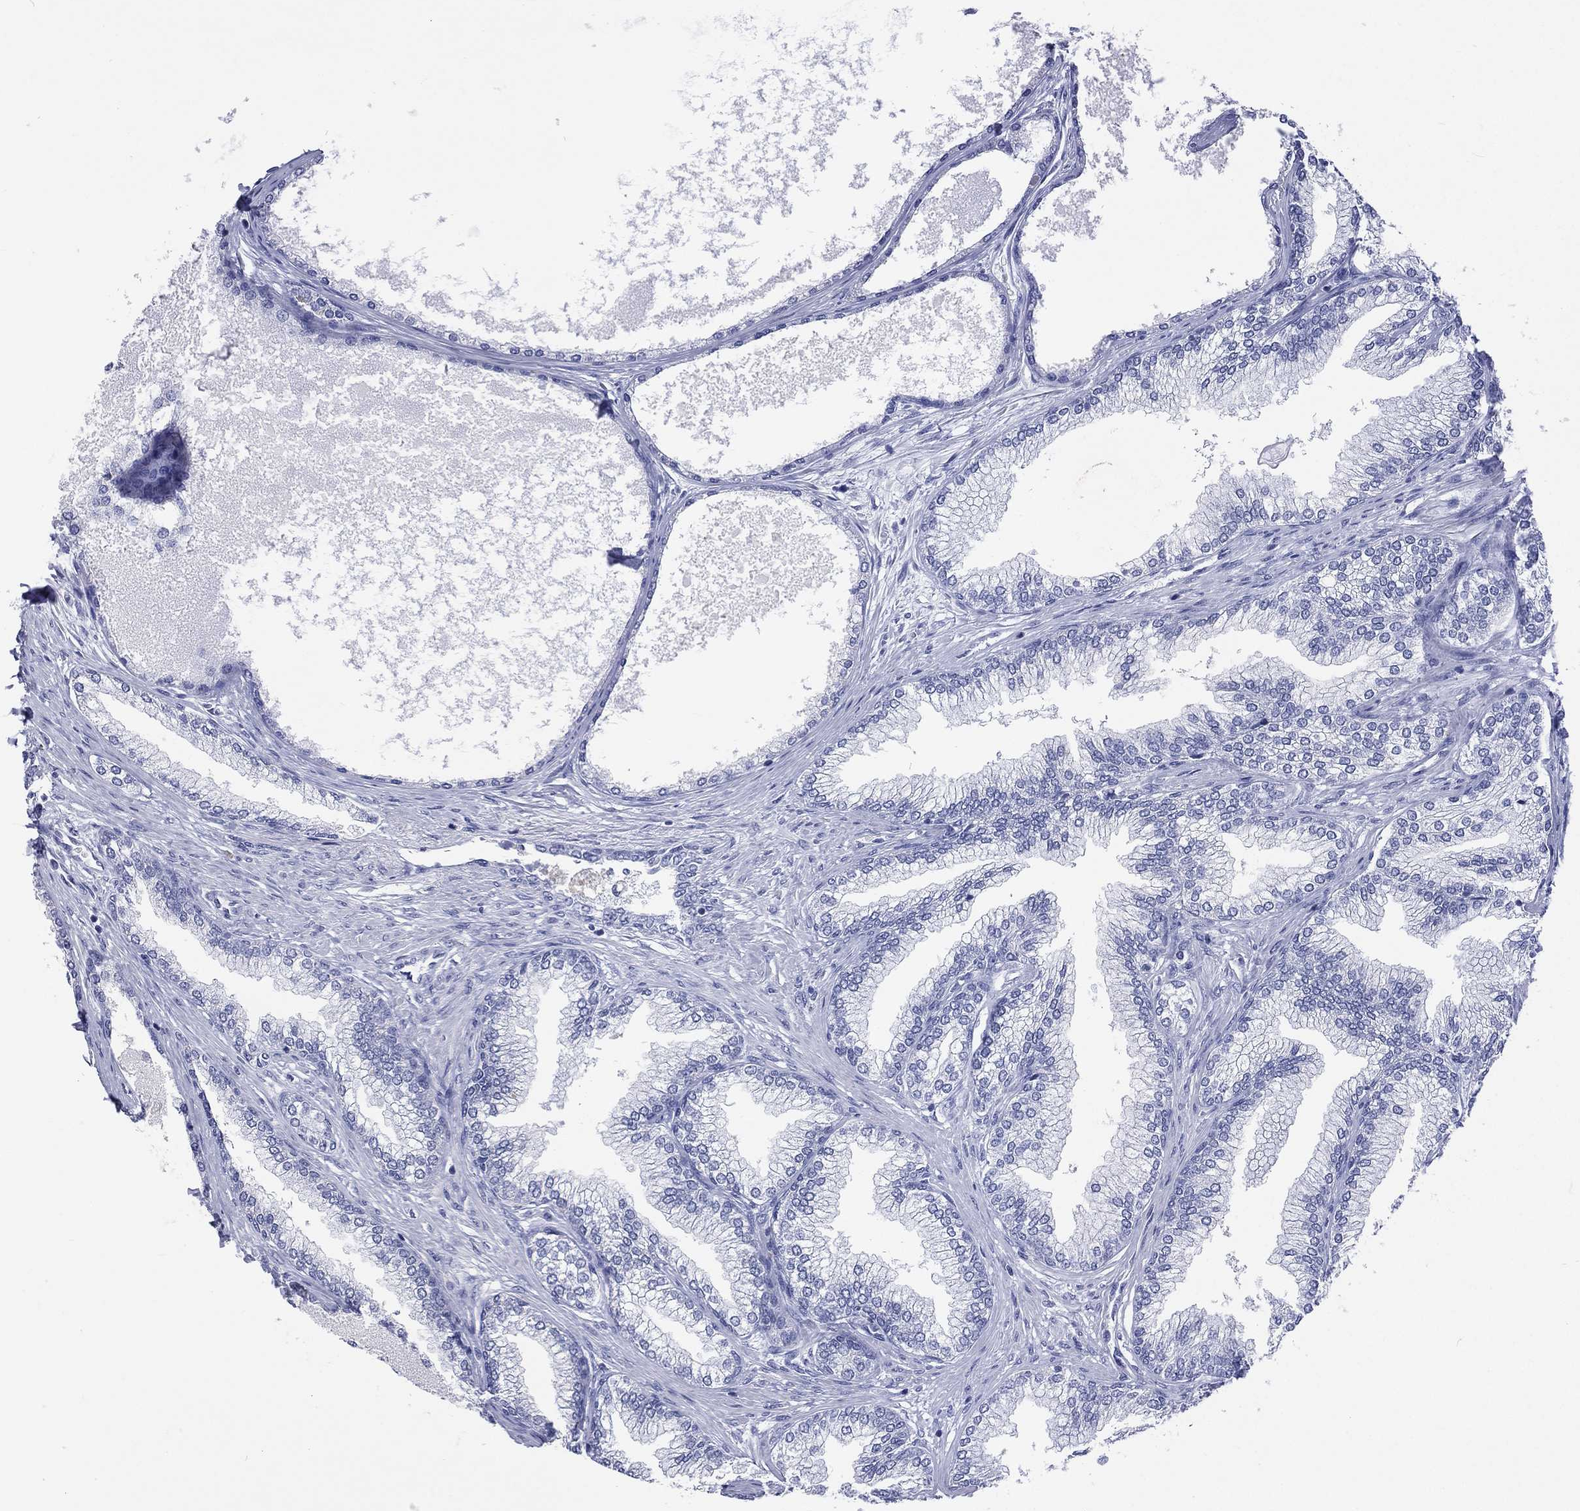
{"staining": {"intensity": "negative", "quantity": "none", "location": "none"}, "tissue": "prostate", "cell_type": "Glandular cells", "image_type": "normal", "snomed": [{"axis": "morphology", "description": "Normal tissue, NOS"}, {"axis": "topography", "description": "Prostate"}], "caption": "Immunohistochemical staining of unremarkable human prostate displays no significant staining in glandular cells. The staining is performed using DAB (3,3'-diaminobenzidine) brown chromogen with nuclei counter-stained in using hematoxylin.", "gene": "SSX1", "patient": {"sex": "male", "age": 72}}